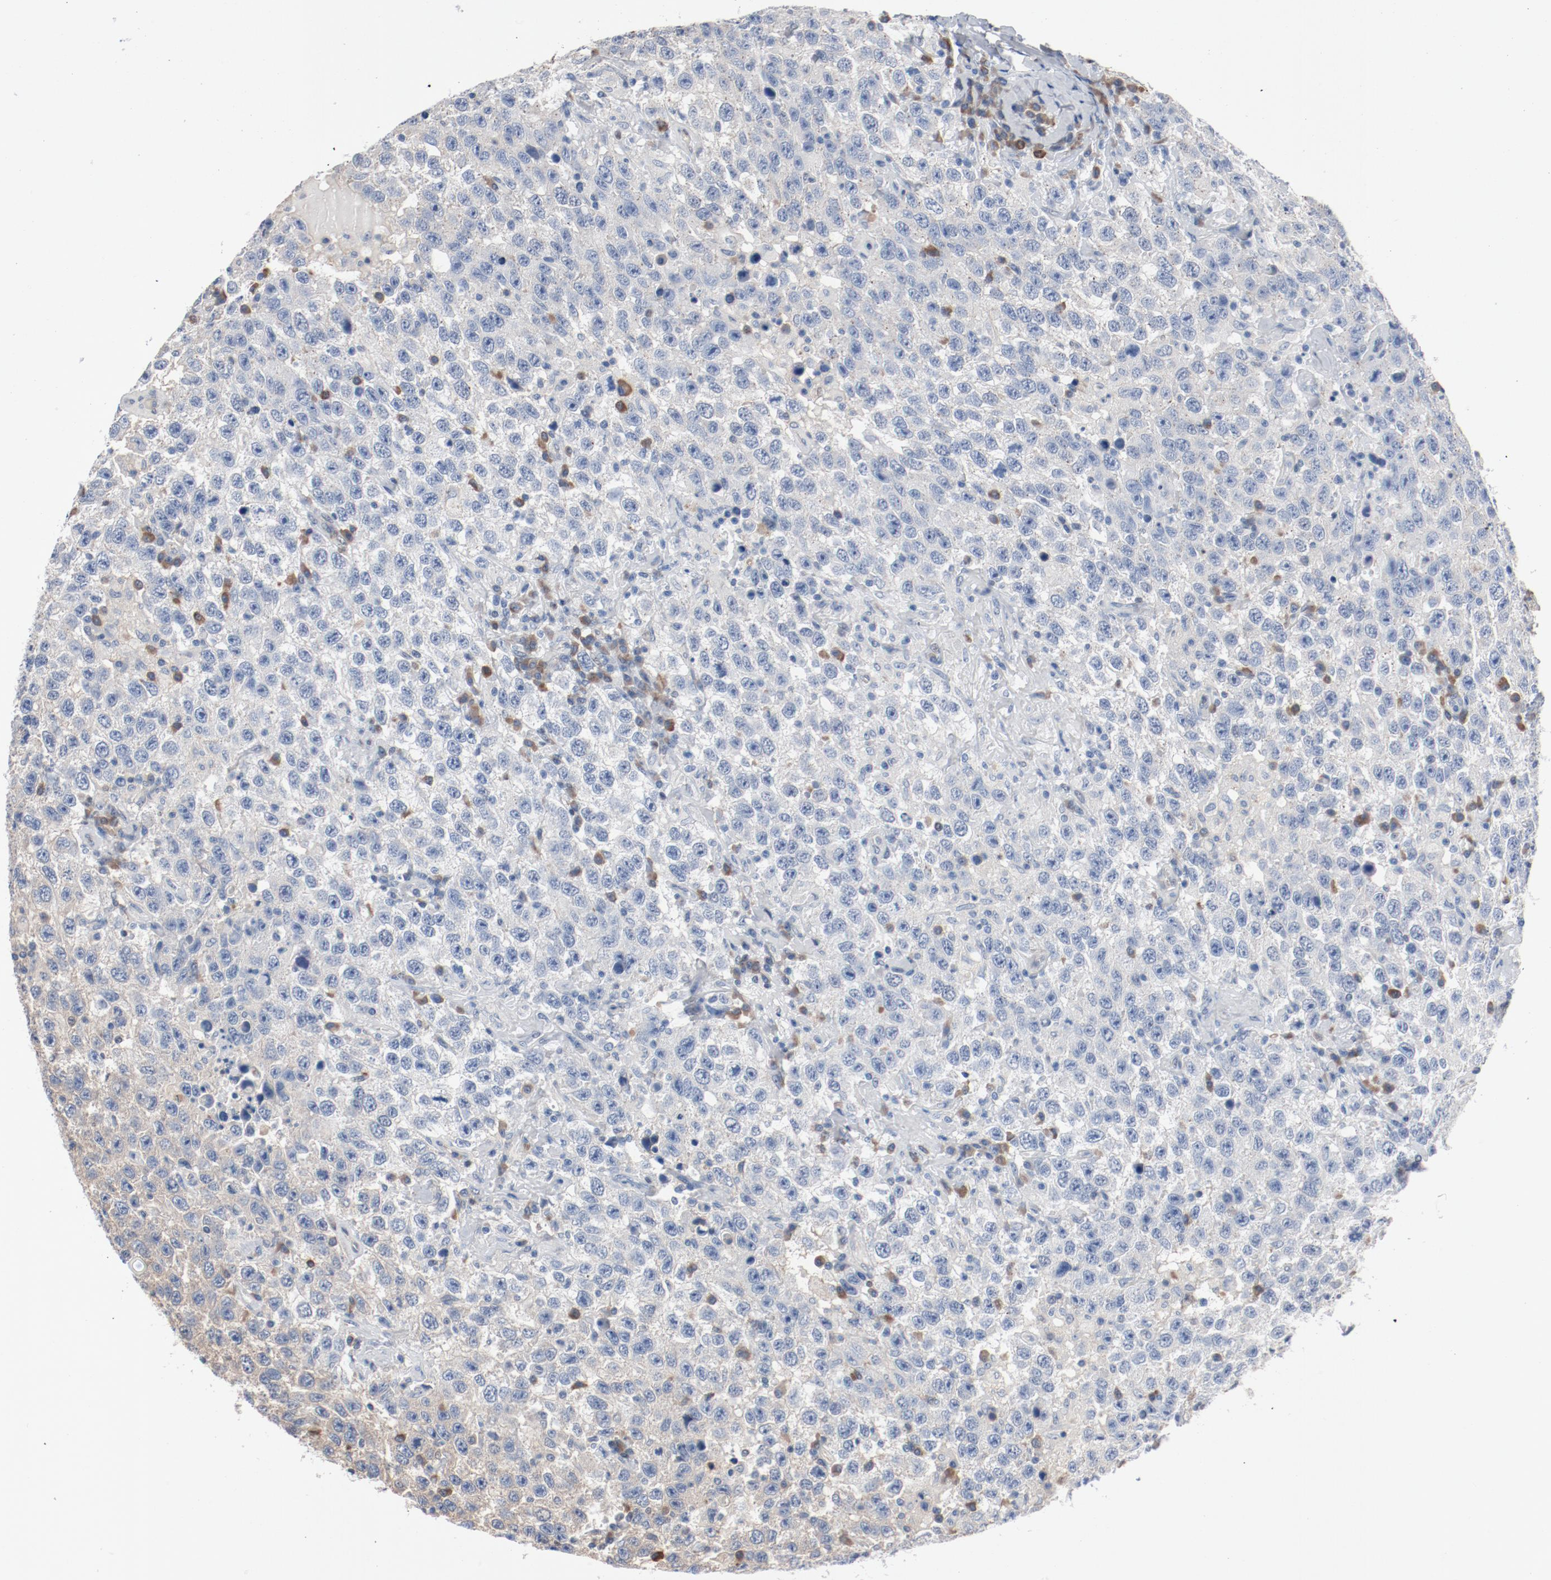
{"staining": {"intensity": "negative", "quantity": "none", "location": "none"}, "tissue": "testis cancer", "cell_type": "Tumor cells", "image_type": "cancer", "snomed": [{"axis": "morphology", "description": "Seminoma, NOS"}, {"axis": "topography", "description": "Testis"}], "caption": "A high-resolution histopathology image shows immunohistochemistry (IHC) staining of testis seminoma, which displays no significant staining in tumor cells. Brightfield microscopy of IHC stained with DAB (3,3'-diaminobenzidine) (brown) and hematoxylin (blue), captured at high magnification.", "gene": "FOXP1", "patient": {"sex": "male", "age": 41}}